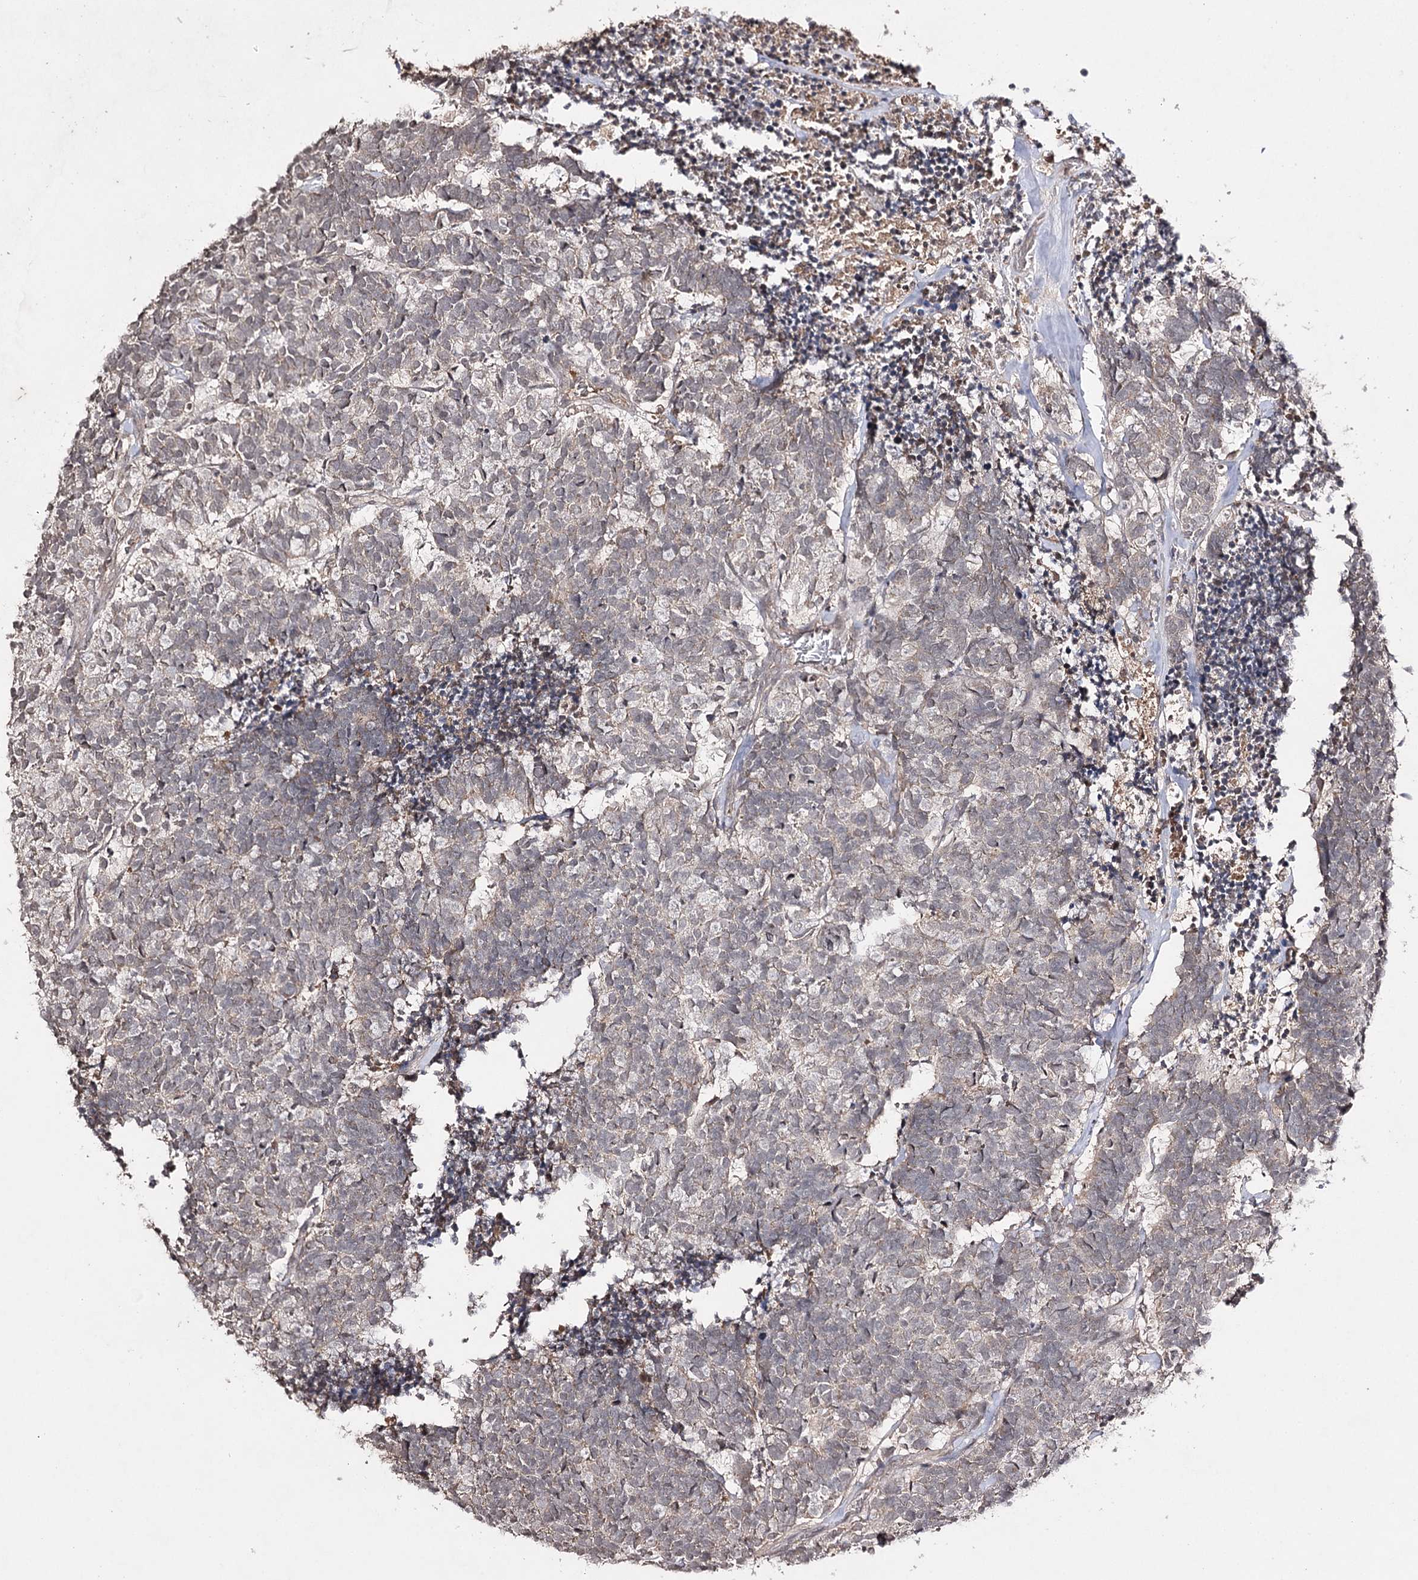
{"staining": {"intensity": "weak", "quantity": "25%-75%", "location": "cytoplasmic/membranous,nuclear"}, "tissue": "carcinoid", "cell_type": "Tumor cells", "image_type": "cancer", "snomed": [{"axis": "morphology", "description": "Carcinoma, NOS"}, {"axis": "morphology", "description": "Carcinoid, malignant, NOS"}, {"axis": "topography", "description": "Urinary bladder"}], "caption": "DAB immunohistochemical staining of human carcinoid reveals weak cytoplasmic/membranous and nuclear protein expression in about 25%-75% of tumor cells. Nuclei are stained in blue.", "gene": "SYNGR3", "patient": {"sex": "male", "age": 57}}